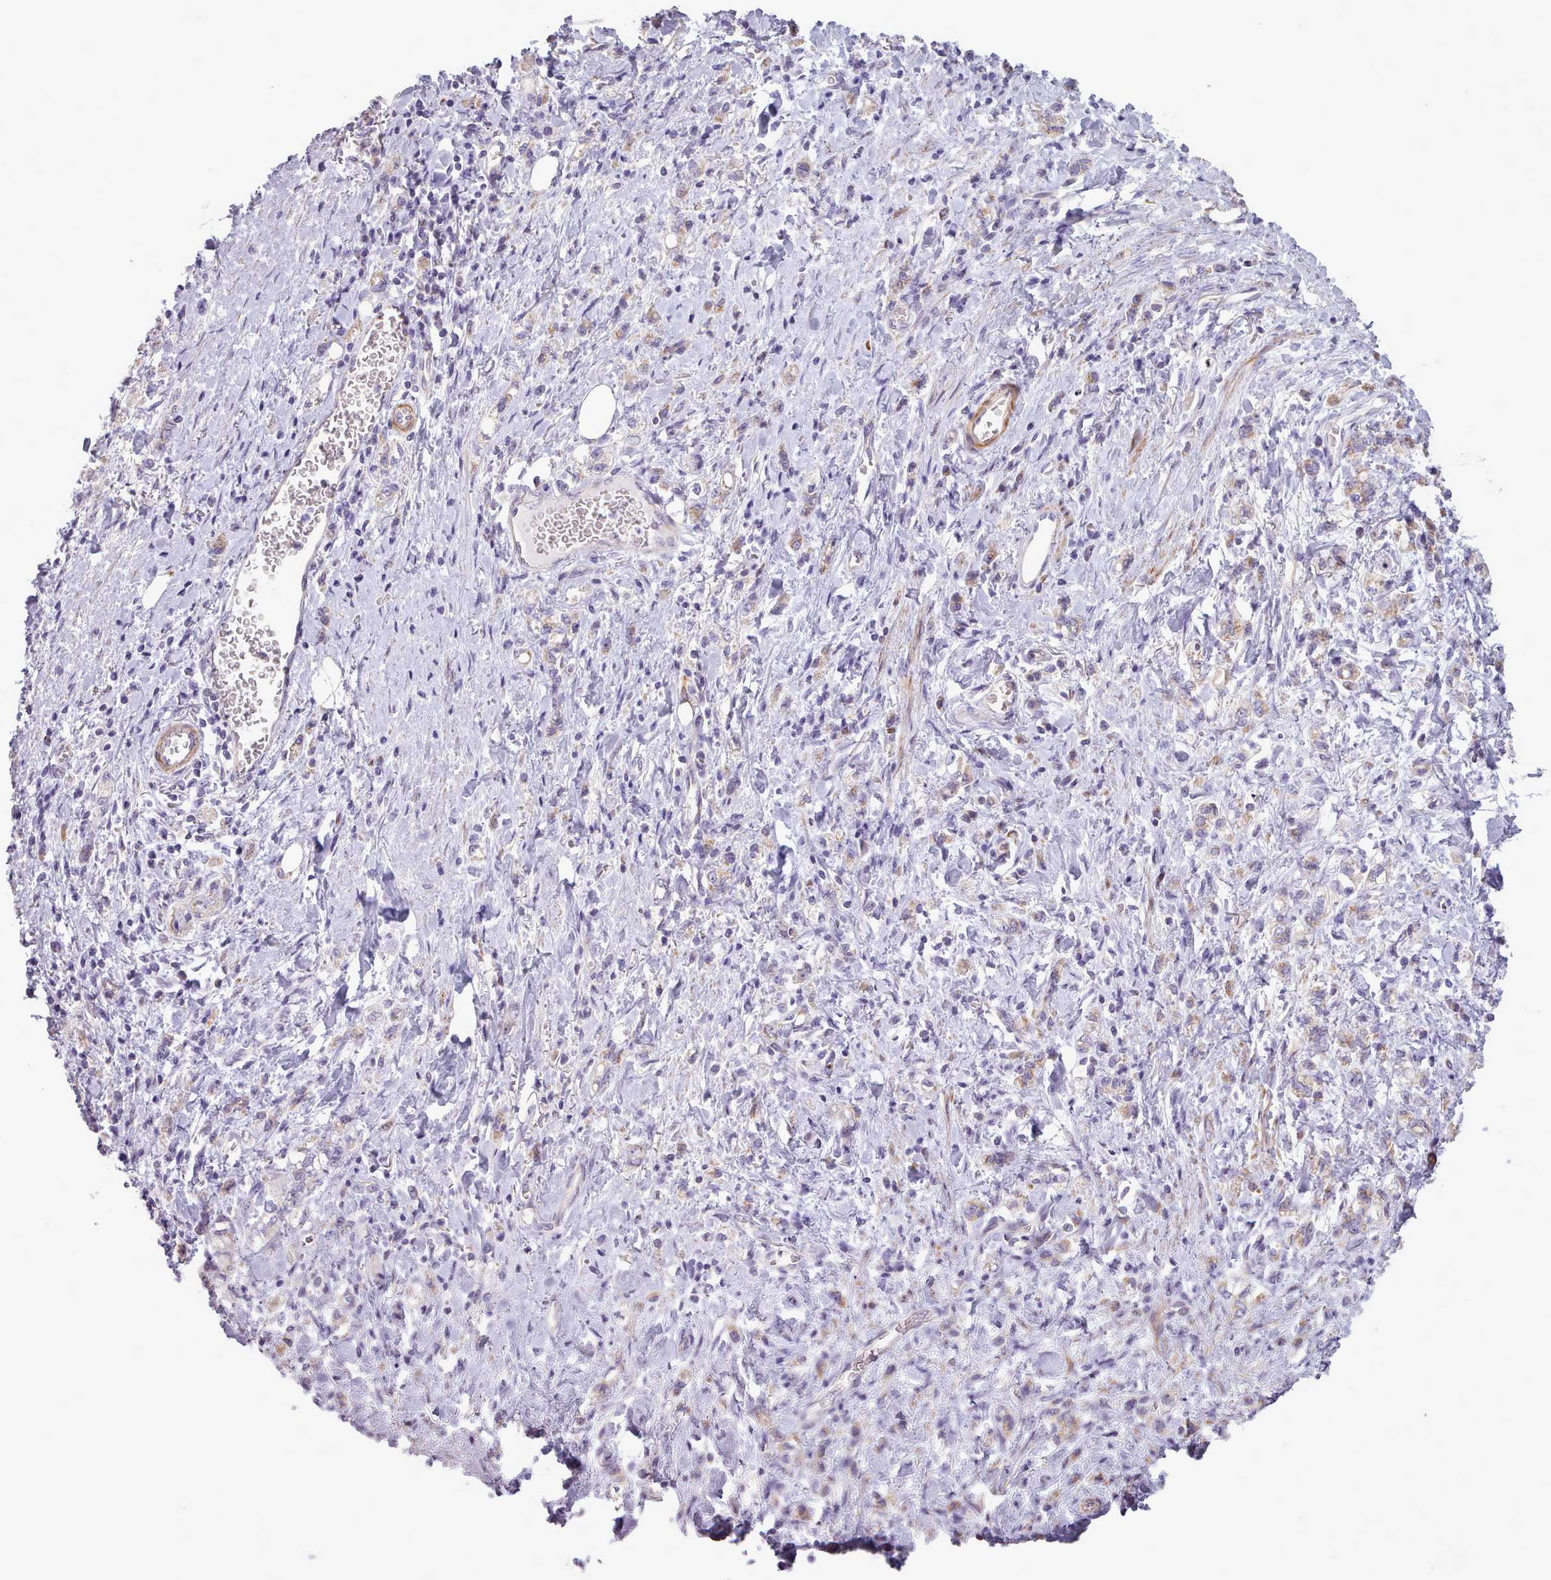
{"staining": {"intensity": "weak", "quantity": "<25%", "location": "cytoplasmic/membranous"}, "tissue": "stomach cancer", "cell_type": "Tumor cells", "image_type": "cancer", "snomed": [{"axis": "morphology", "description": "Adenocarcinoma, NOS"}, {"axis": "topography", "description": "Stomach"}], "caption": "Immunohistochemistry (IHC) photomicrograph of neoplastic tissue: adenocarcinoma (stomach) stained with DAB displays no significant protein staining in tumor cells.", "gene": "AVL9", "patient": {"sex": "male", "age": 77}}